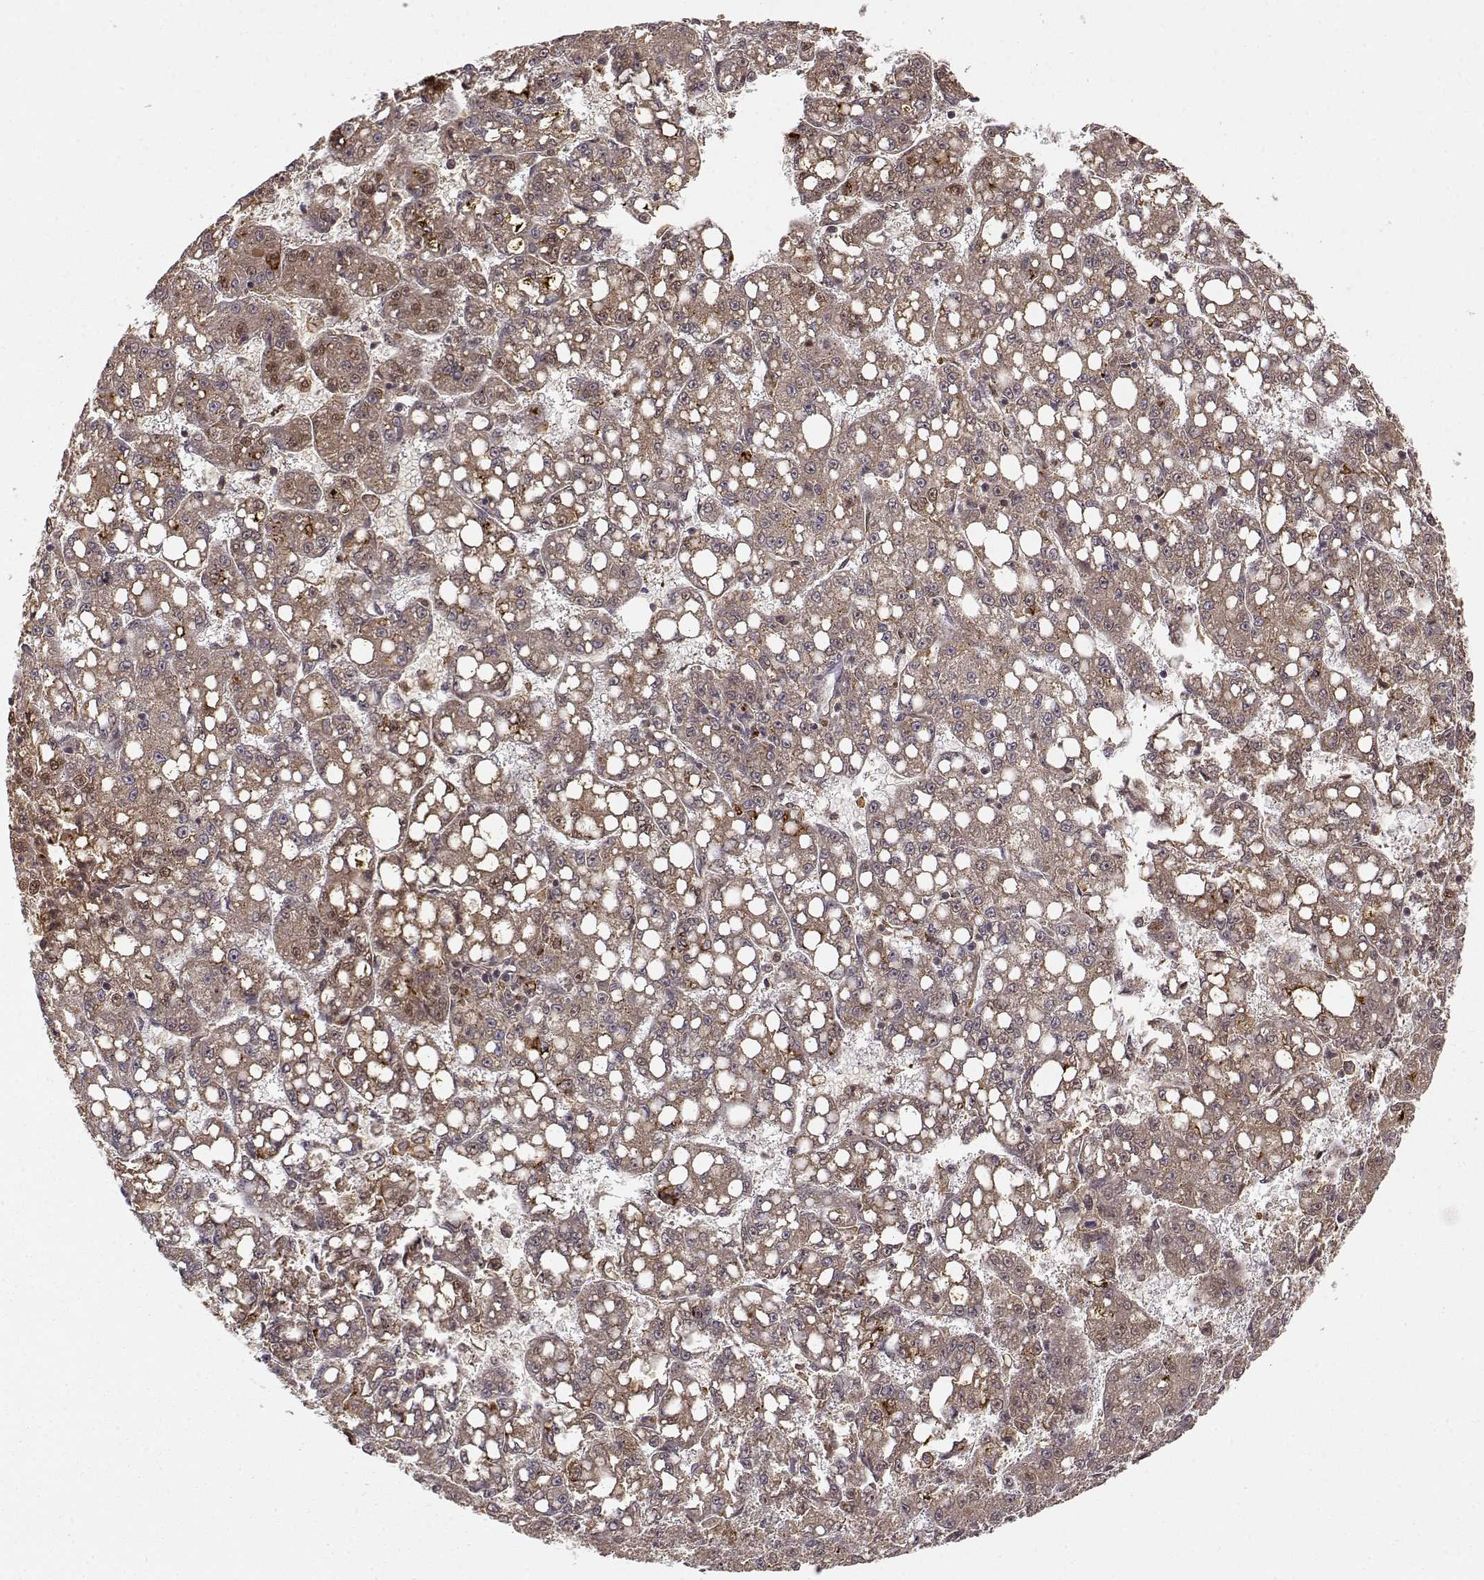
{"staining": {"intensity": "weak", "quantity": ">75%", "location": "cytoplasmic/membranous"}, "tissue": "liver cancer", "cell_type": "Tumor cells", "image_type": "cancer", "snomed": [{"axis": "morphology", "description": "Carcinoma, Hepatocellular, NOS"}, {"axis": "topography", "description": "Liver"}], "caption": "Protein expression analysis of liver hepatocellular carcinoma shows weak cytoplasmic/membranous expression in approximately >75% of tumor cells.", "gene": "MAEA", "patient": {"sex": "female", "age": 65}}